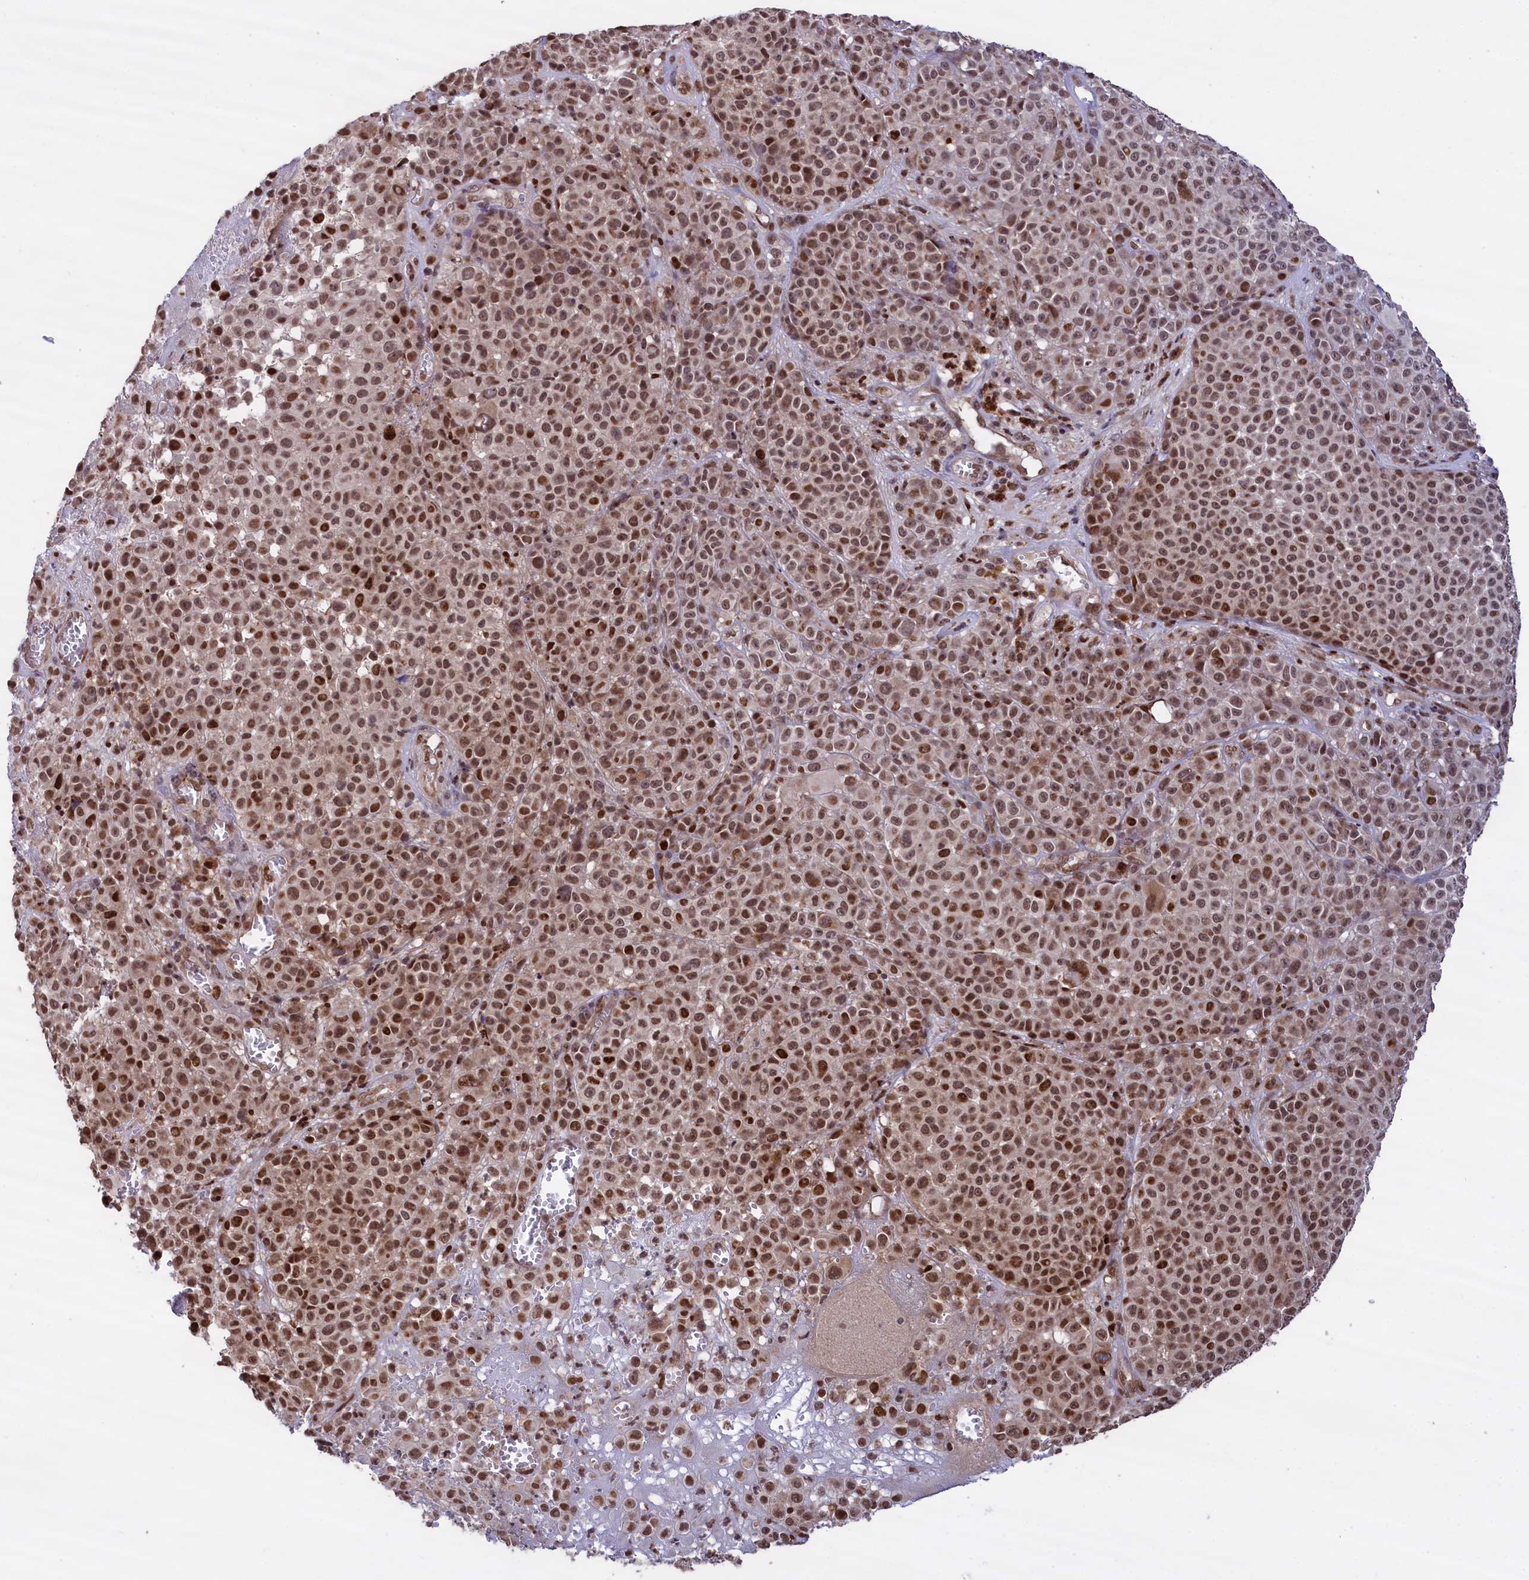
{"staining": {"intensity": "moderate", "quantity": ">75%", "location": "nuclear"}, "tissue": "melanoma", "cell_type": "Tumor cells", "image_type": "cancer", "snomed": [{"axis": "morphology", "description": "Malignant melanoma, NOS"}, {"axis": "topography", "description": "Skin"}], "caption": "There is medium levels of moderate nuclear staining in tumor cells of malignant melanoma, as demonstrated by immunohistochemical staining (brown color).", "gene": "RELB", "patient": {"sex": "female", "age": 94}}